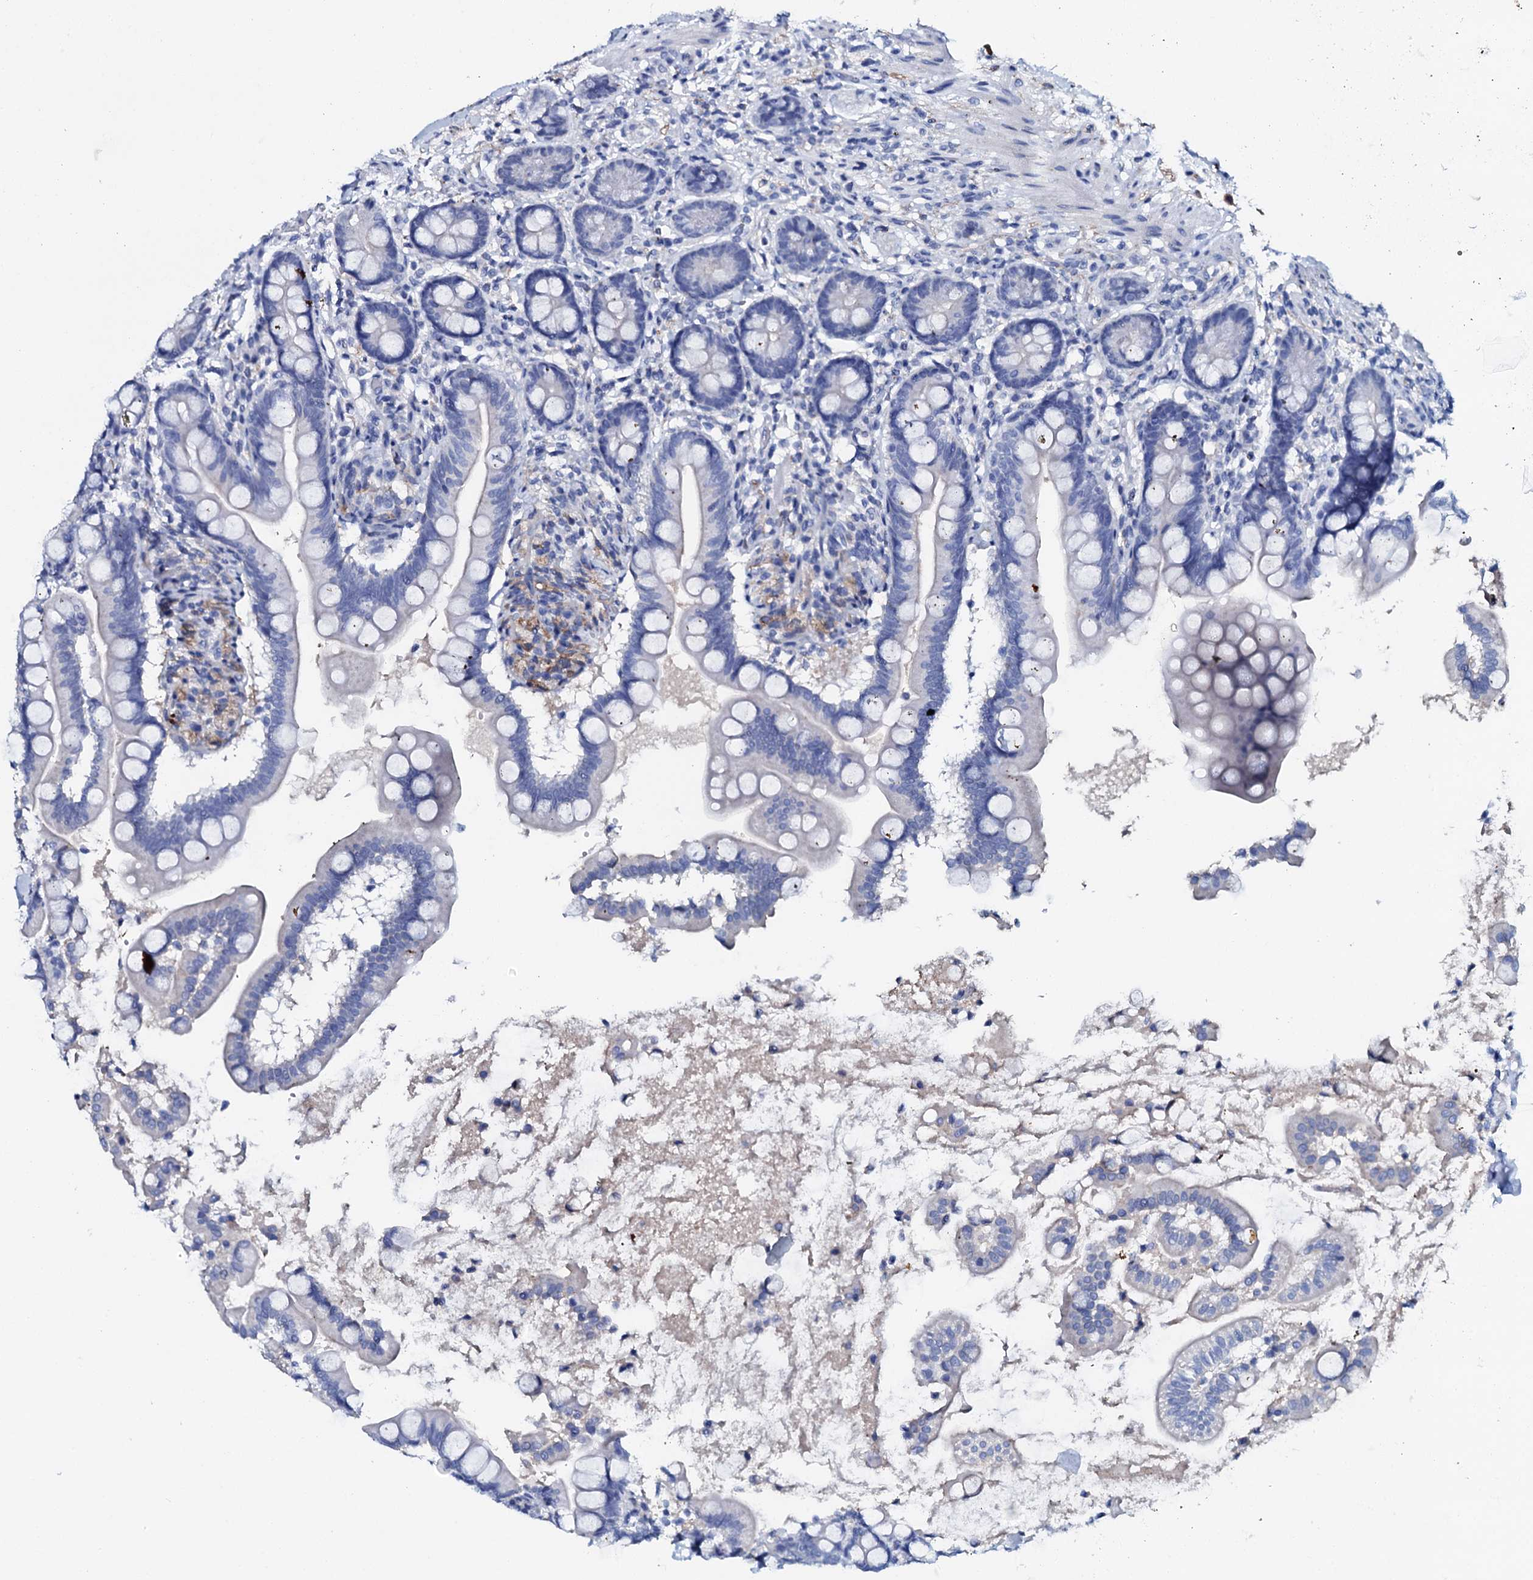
{"staining": {"intensity": "negative", "quantity": "none", "location": "none"}, "tissue": "small intestine", "cell_type": "Glandular cells", "image_type": "normal", "snomed": [{"axis": "morphology", "description": "Normal tissue, NOS"}, {"axis": "topography", "description": "Small intestine"}], "caption": "Immunohistochemistry image of benign human small intestine stained for a protein (brown), which reveals no expression in glandular cells. The staining was performed using DAB to visualize the protein expression in brown, while the nuclei were stained in blue with hematoxylin (Magnification: 20x).", "gene": "AMER2", "patient": {"sex": "female", "age": 64}}